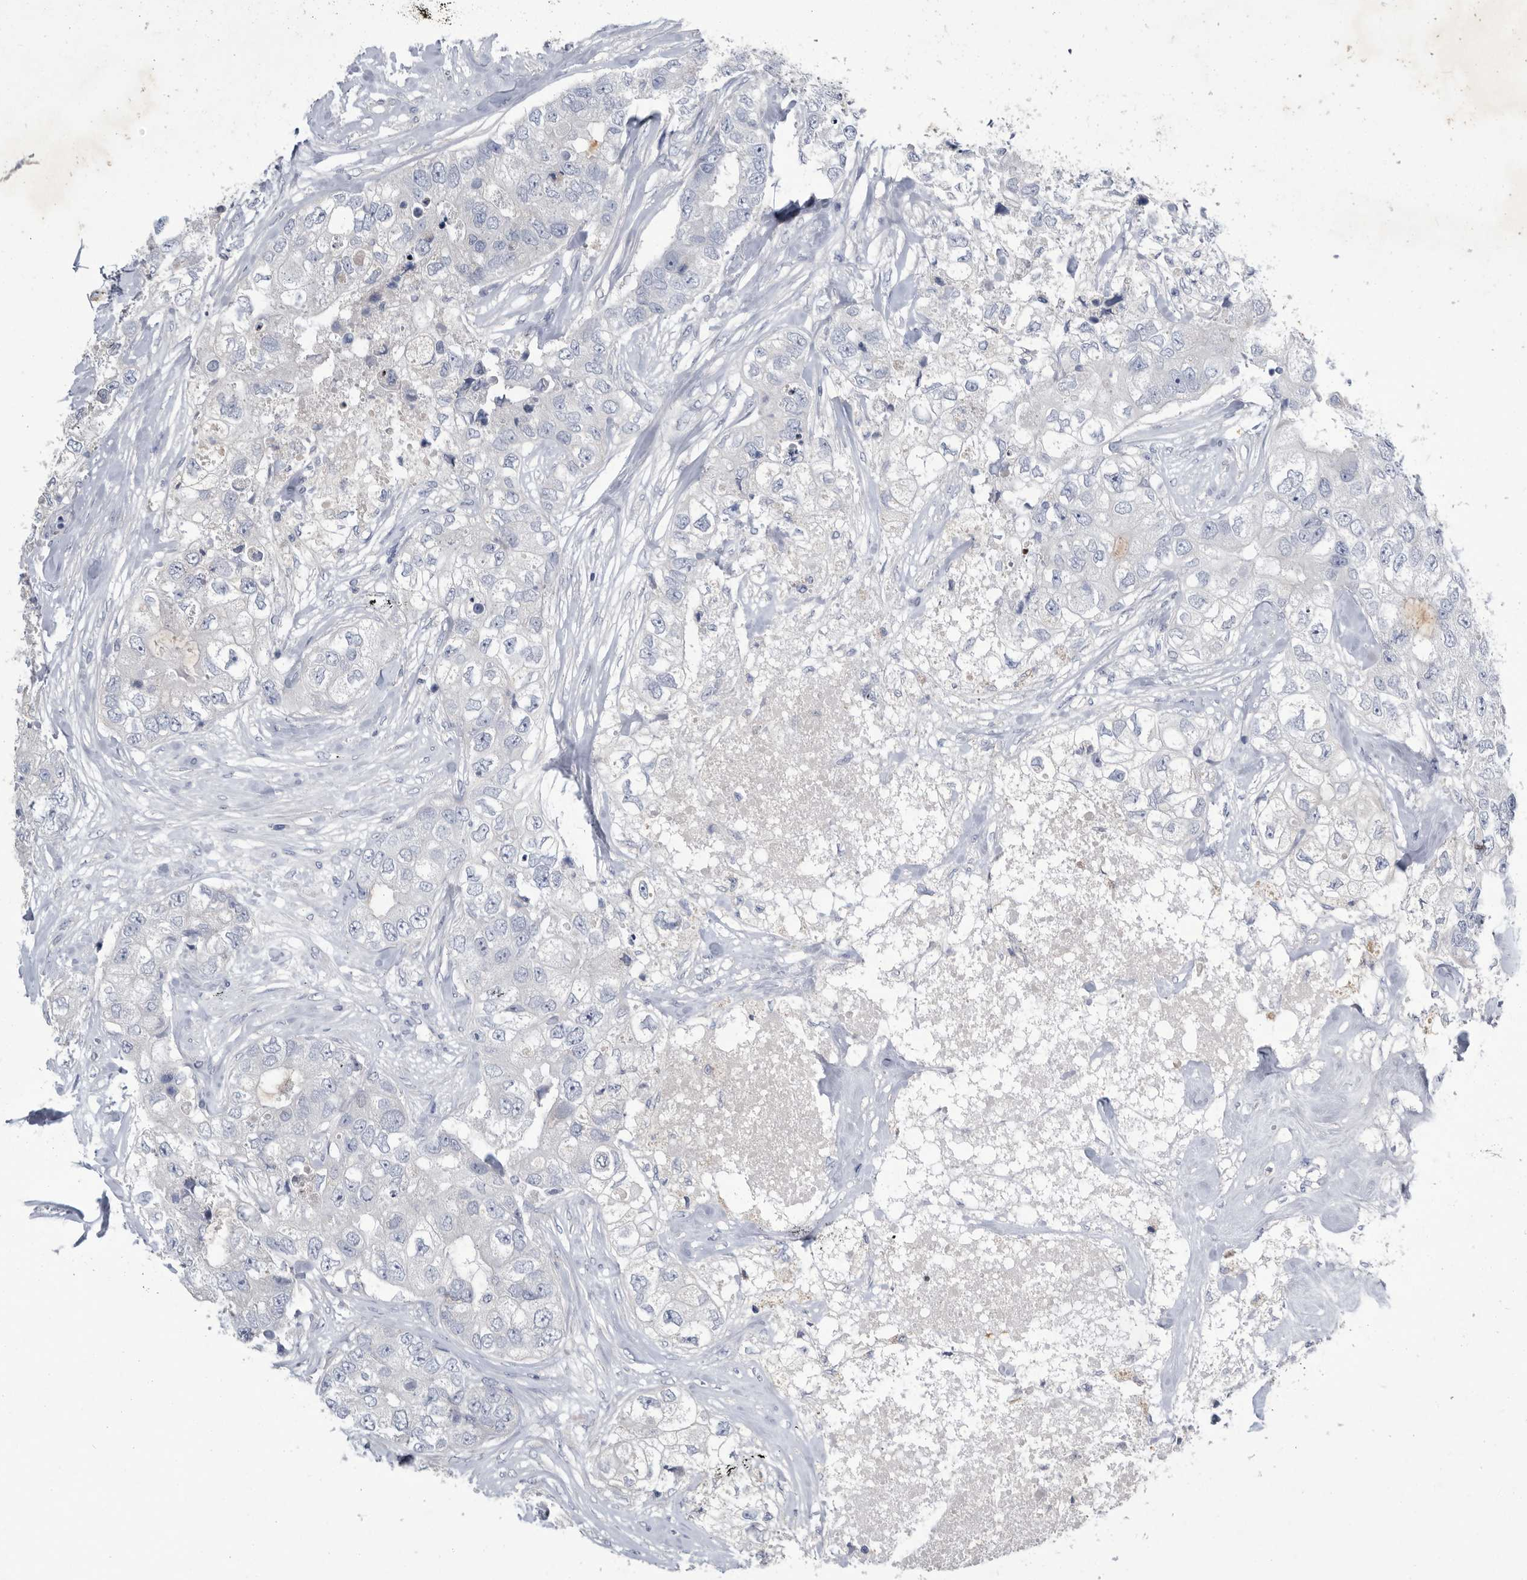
{"staining": {"intensity": "negative", "quantity": "none", "location": "none"}, "tissue": "breast cancer", "cell_type": "Tumor cells", "image_type": "cancer", "snomed": [{"axis": "morphology", "description": "Duct carcinoma"}, {"axis": "topography", "description": "Breast"}], "caption": "Immunohistochemical staining of human breast infiltrating ductal carcinoma exhibits no significant positivity in tumor cells.", "gene": "BTBD6", "patient": {"sex": "female", "age": 62}}